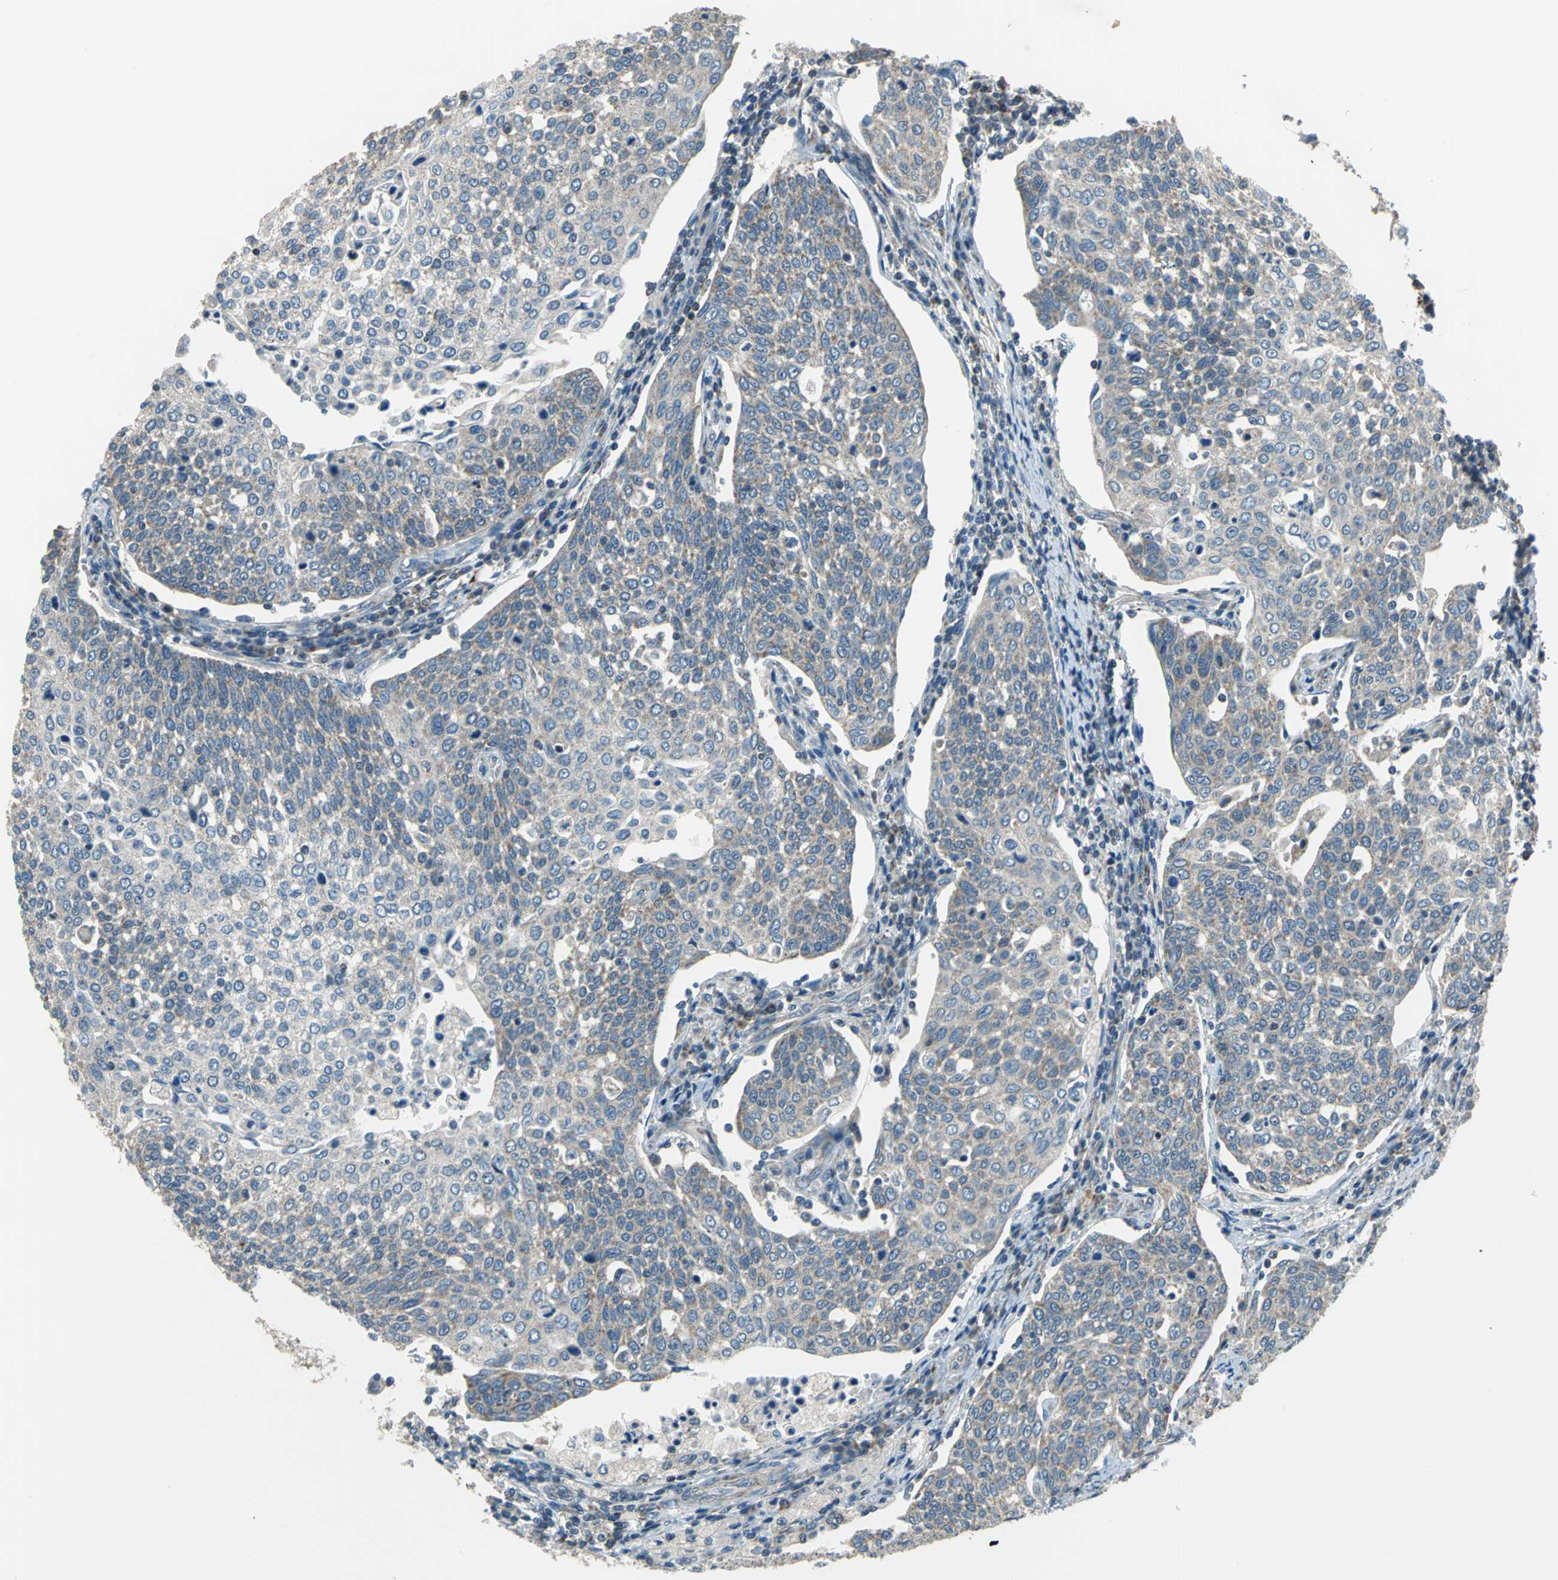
{"staining": {"intensity": "moderate", "quantity": "25%-75%", "location": "cytoplasmic/membranous"}, "tissue": "cervical cancer", "cell_type": "Tumor cells", "image_type": "cancer", "snomed": [{"axis": "morphology", "description": "Squamous cell carcinoma, NOS"}, {"axis": "topography", "description": "Cervix"}], "caption": "Tumor cells demonstrate medium levels of moderate cytoplasmic/membranous staining in about 25%-75% of cells in cervical cancer (squamous cell carcinoma). The staining was performed using DAB to visualize the protein expression in brown, while the nuclei were stained in blue with hematoxylin (Magnification: 20x).", "gene": "TRAK1", "patient": {"sex": "female", "age": 34}}